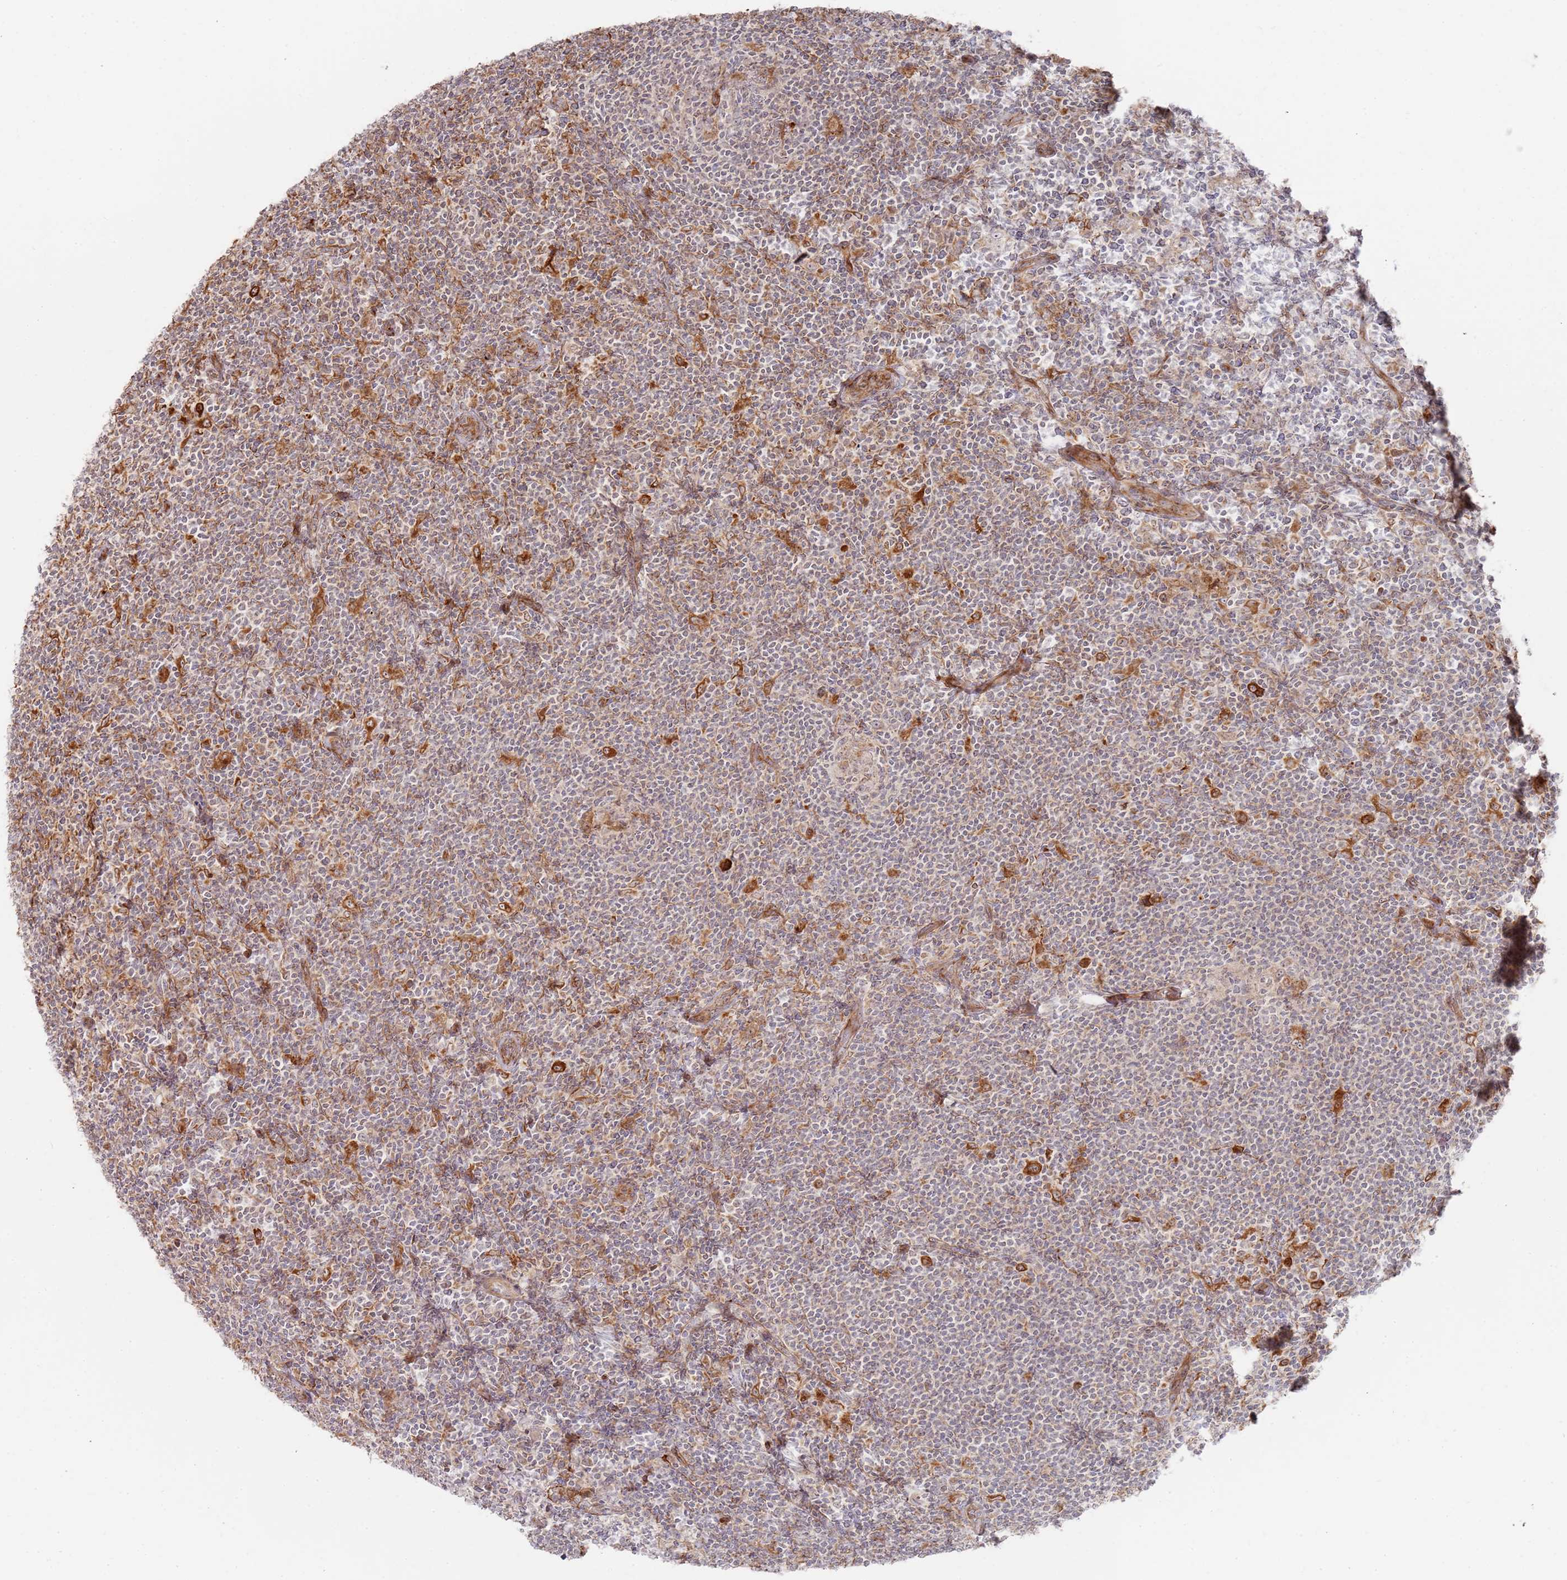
{"staining": {"intensity": "negative", "quantity": "none", "location": "none"}, "tissue": "lymphoma", "cell_type": "Tumor cells", "image_type": "cancer", "snomed": [{"axis": "morphology", "description": "Hodgkin's disease, NOS"}, {"axis": "topography", "description": "Lymph node"}], "caption": "Immunohistochemistry (IHC) of lymphoma reveals no staining in tumor cells.", "gene": "PHF21A", "patient": {"sex": "female", "age": 57}}